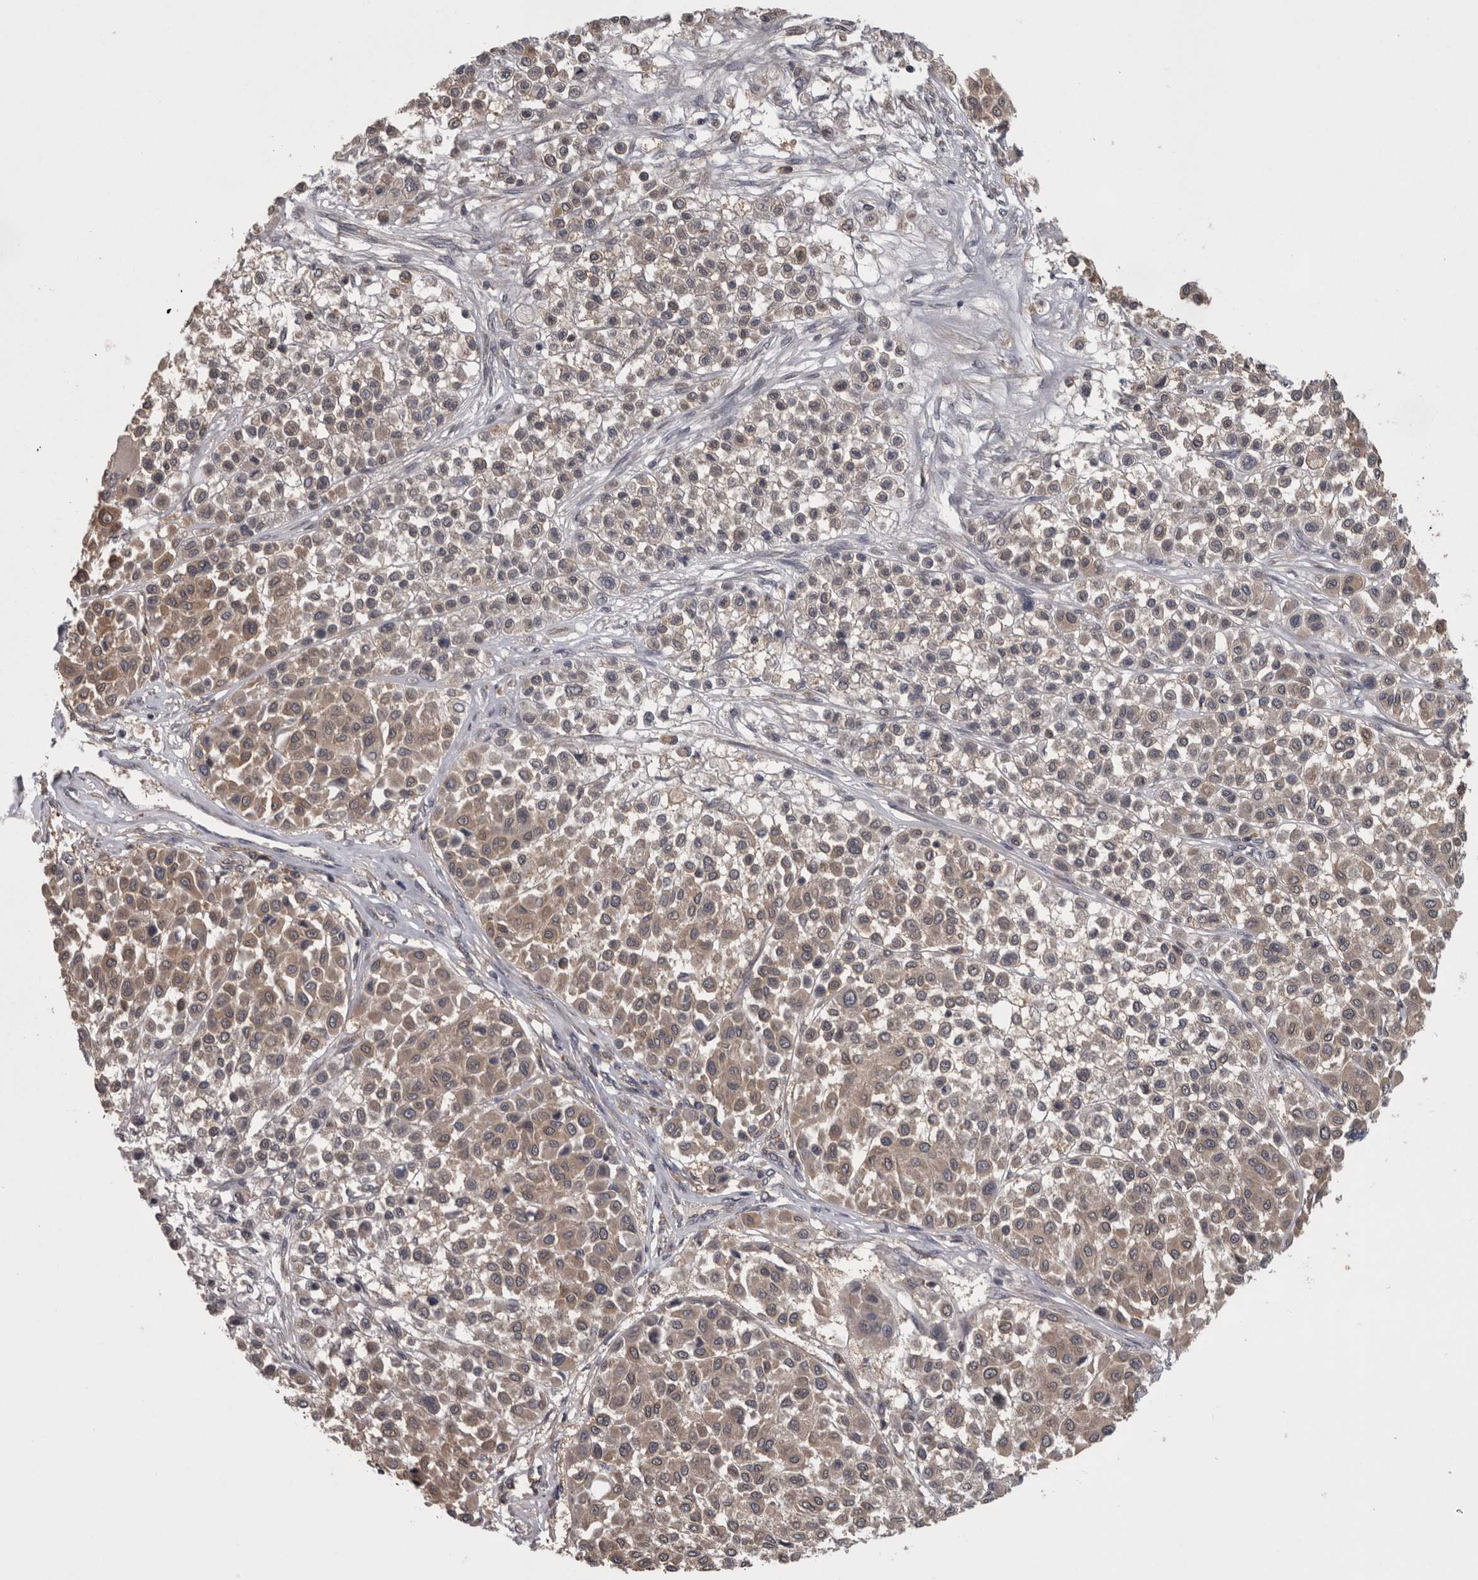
{"staining": {"intensity": "moderate", "quantity": ">75%", "location": "cytoplasmic/membranous"}, "tissue": "melanoma", "cell_type": "Tumor cells", "image_type": "cancer", "snomed": [{"axis": "morphology", "description": "Malignant melanoma, Metastatic site"}, {"axis": "topography", "description": "Soft tissue"}], "caption": "Immunohistochemical staining of human malignant melanoma (metastatic site) demonstrates medium levels of moderate cytoplasmic/membranous protein staining in approximately >75% of tumor cells.", "gene": "APRT", "patient": {"sex": "male", "age": 41}}